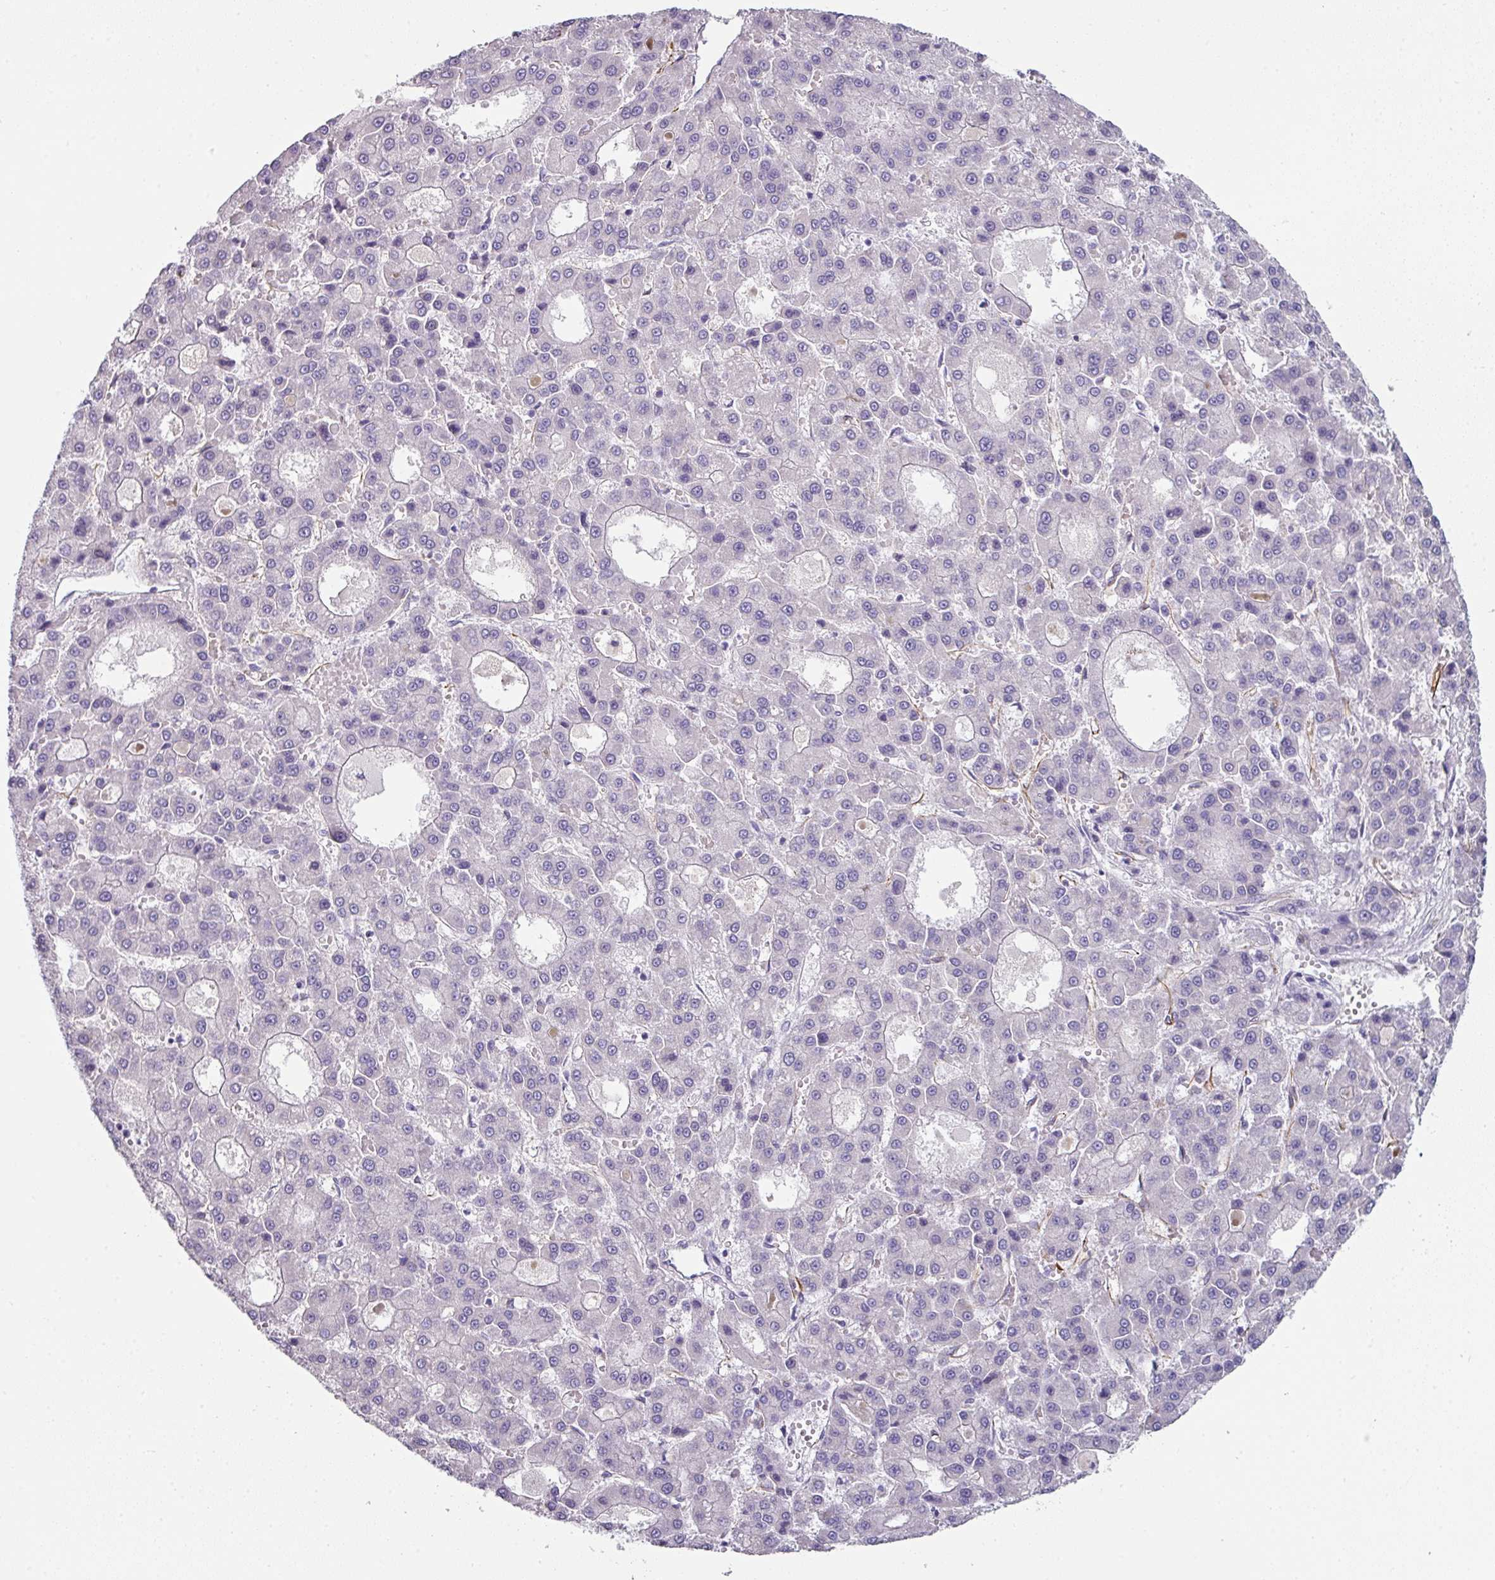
{"staining": {"intensity": "negative", "quantity": "none", "location": "none"}, "tissue": "liver cancer", "cell_type": "Tumor cells", "image_type": "cancer", "snomed": [{"axis": "morphology", "description": "Carcinoma, Hepatocellular, NOS"}, {"axis": "topography", "description": "Liver"}], "caption": "Immunohistochemistry (IHC) photomicrograph of neoplastic tissue: human liver cancer stained with DAB (3,3'-diaminobenzidine) displays no significant protein staining in tumor cells.", "gene": "SLC17A7", "patient": {"sex": "male", "age": 70}}